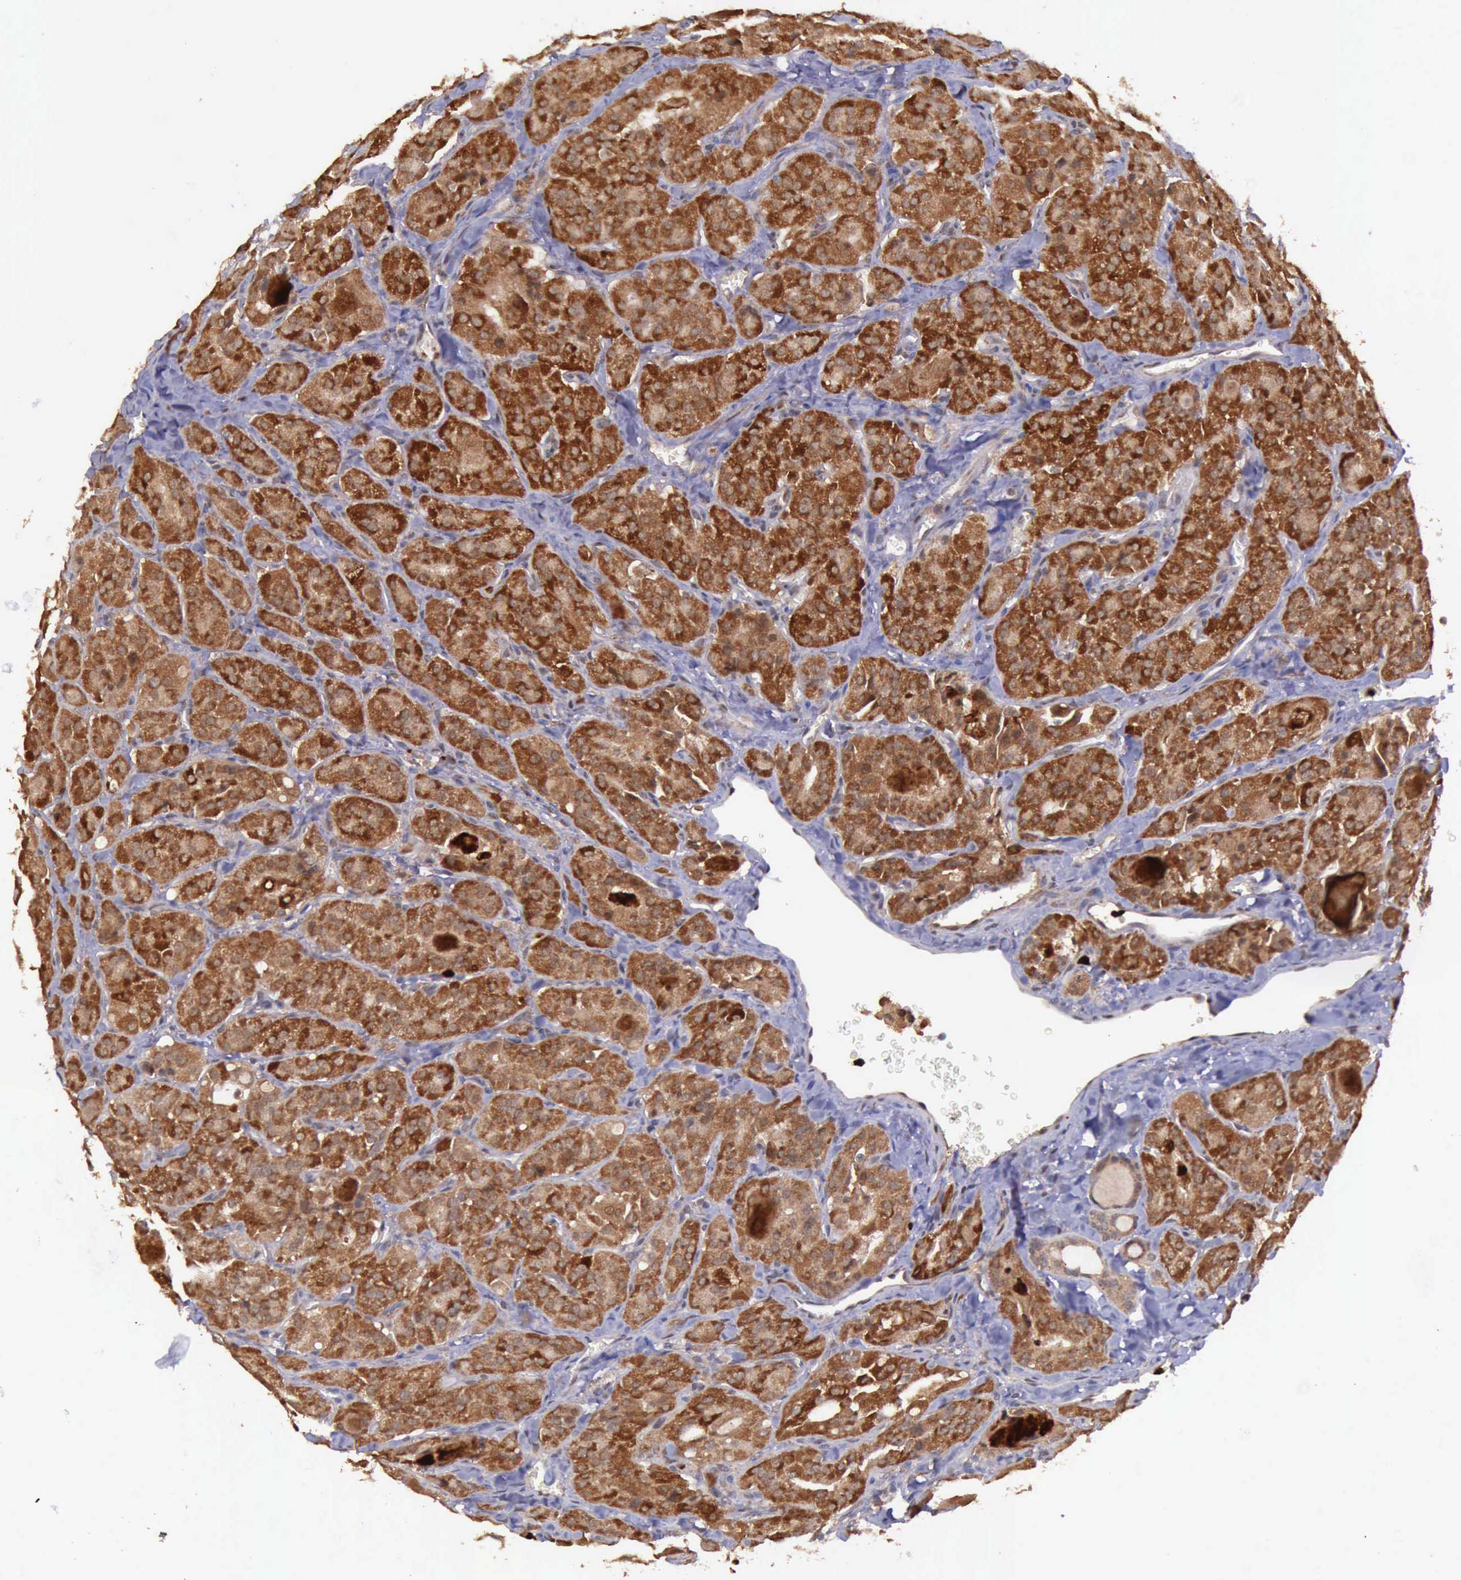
{"staining": {"intensity": "strong", "quantity": ">75%", "location": "cytoplasmic/membranous"}, "tissue": "thyroid cancer", "cell_type": "Tumor cells", "image_type": "cancer", "snomed": [{"axis": "morphology", "description": "Carcinoma, NOS"}, {"axis": "topography", "description": "Thyroid gland"}], "caption": "Immunohistochemical staining of thyroid carcinoma exhibits high levels of strong cytoplasmic/membranous staining in about >75% of tumor cells. Nuclei are stained in blue.", "gene": "ARMCX3", "patient": {"sex": "male", "age": 76}}